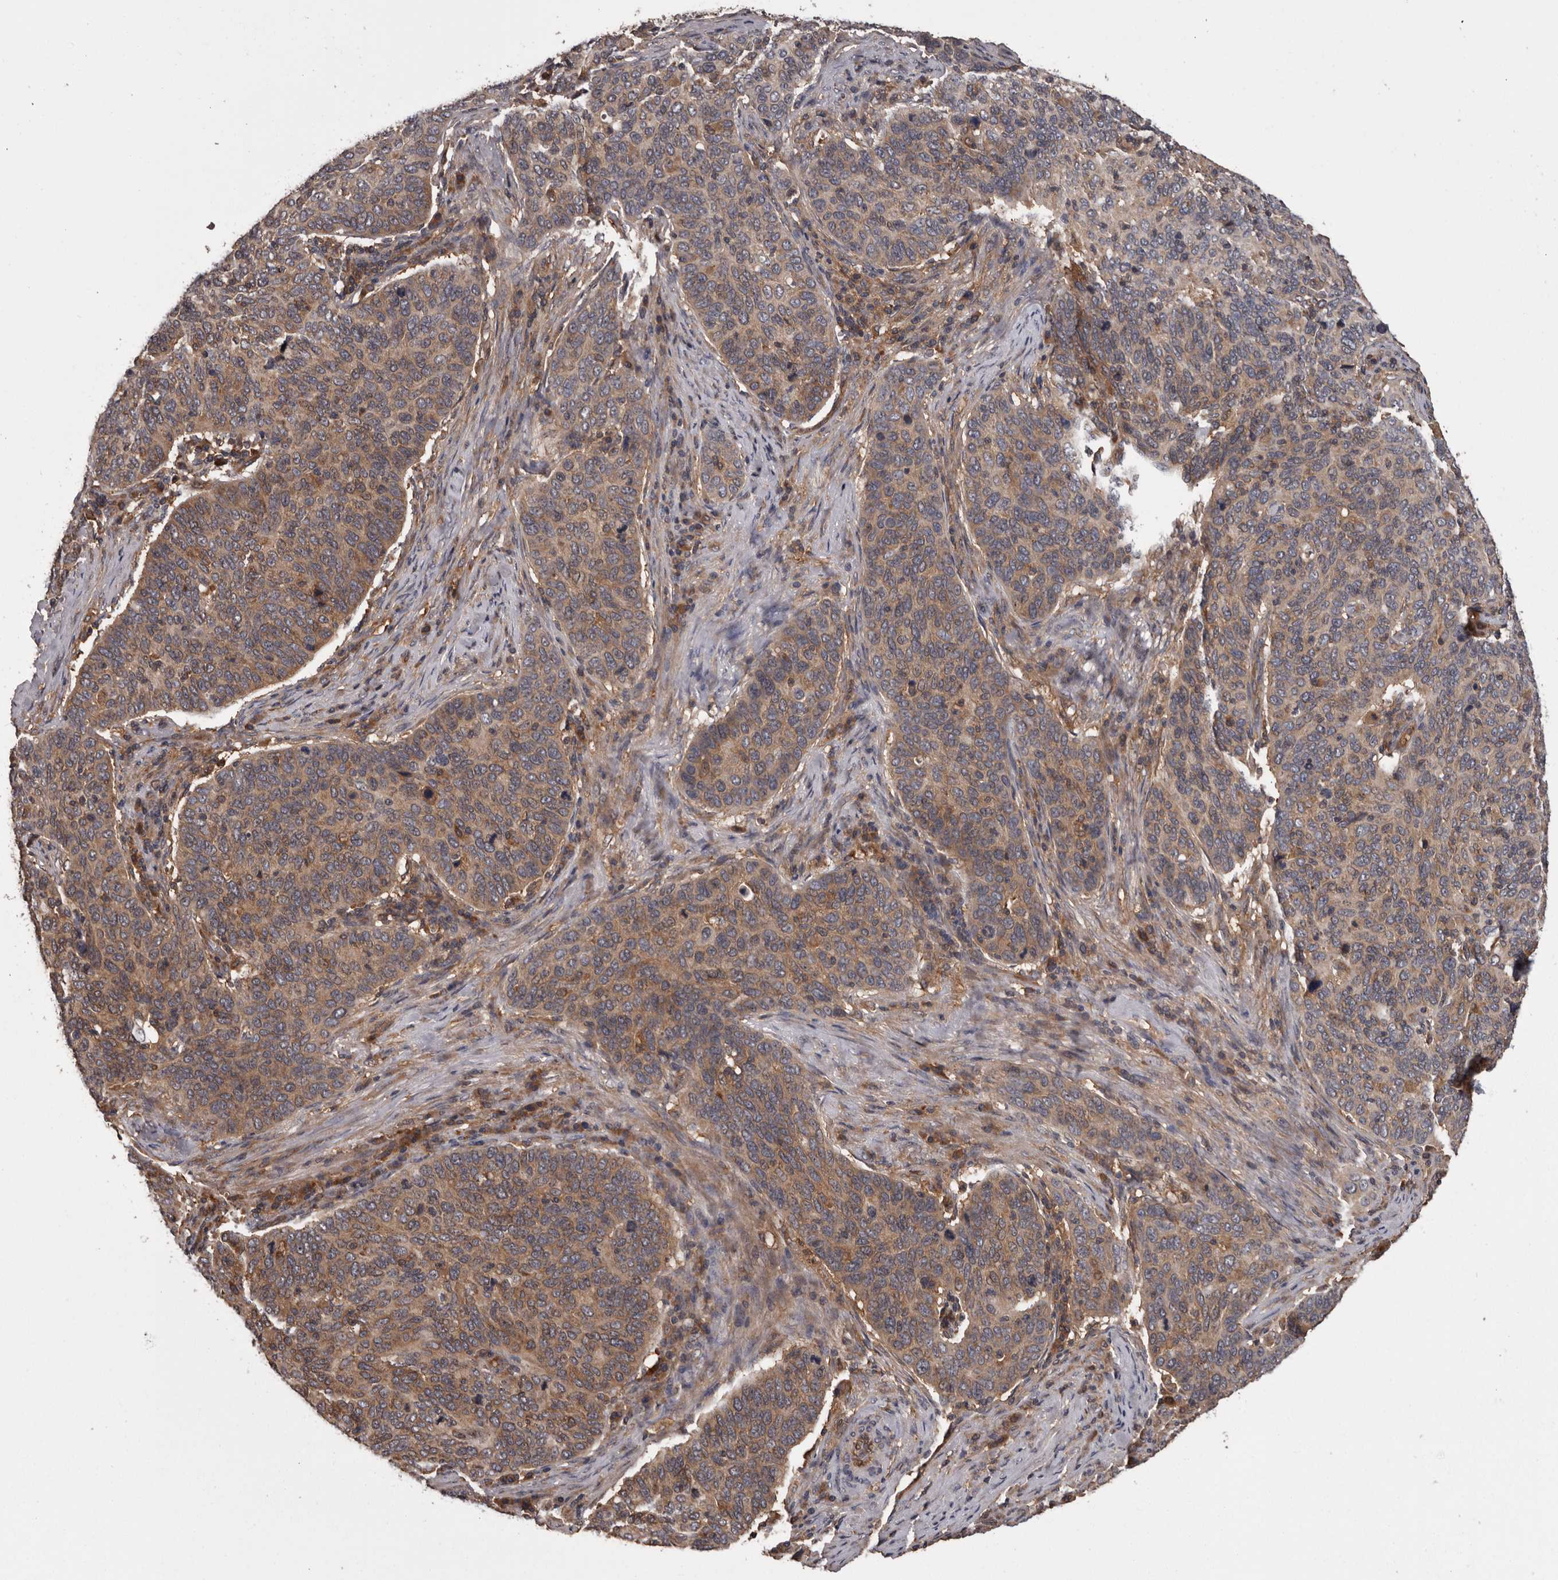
{"staining": {"intensity": "weak", "quantity": ">75%", "location": "cytoplasmic/membranous"}, "tissue": "cervical cancer", "cell_type": "Tumor cells", "image_type": "cancer", "snomed": [{"axis": "morphology", "description": "Squamous cell carcinoma, NOS"}, {"axis": "topography", "description": "Cervix"}], "caption": "Immunohistochemistry (DAB (3,3'-diaminobenzidine)) staining of cervical cancer (squamous cell carcinoma) reveals weak cytoplasmic/membranous protein staining in about >75% of tumor cells.", "gene": "DARS1", "patient": {"sex": "female", "age": 60}}